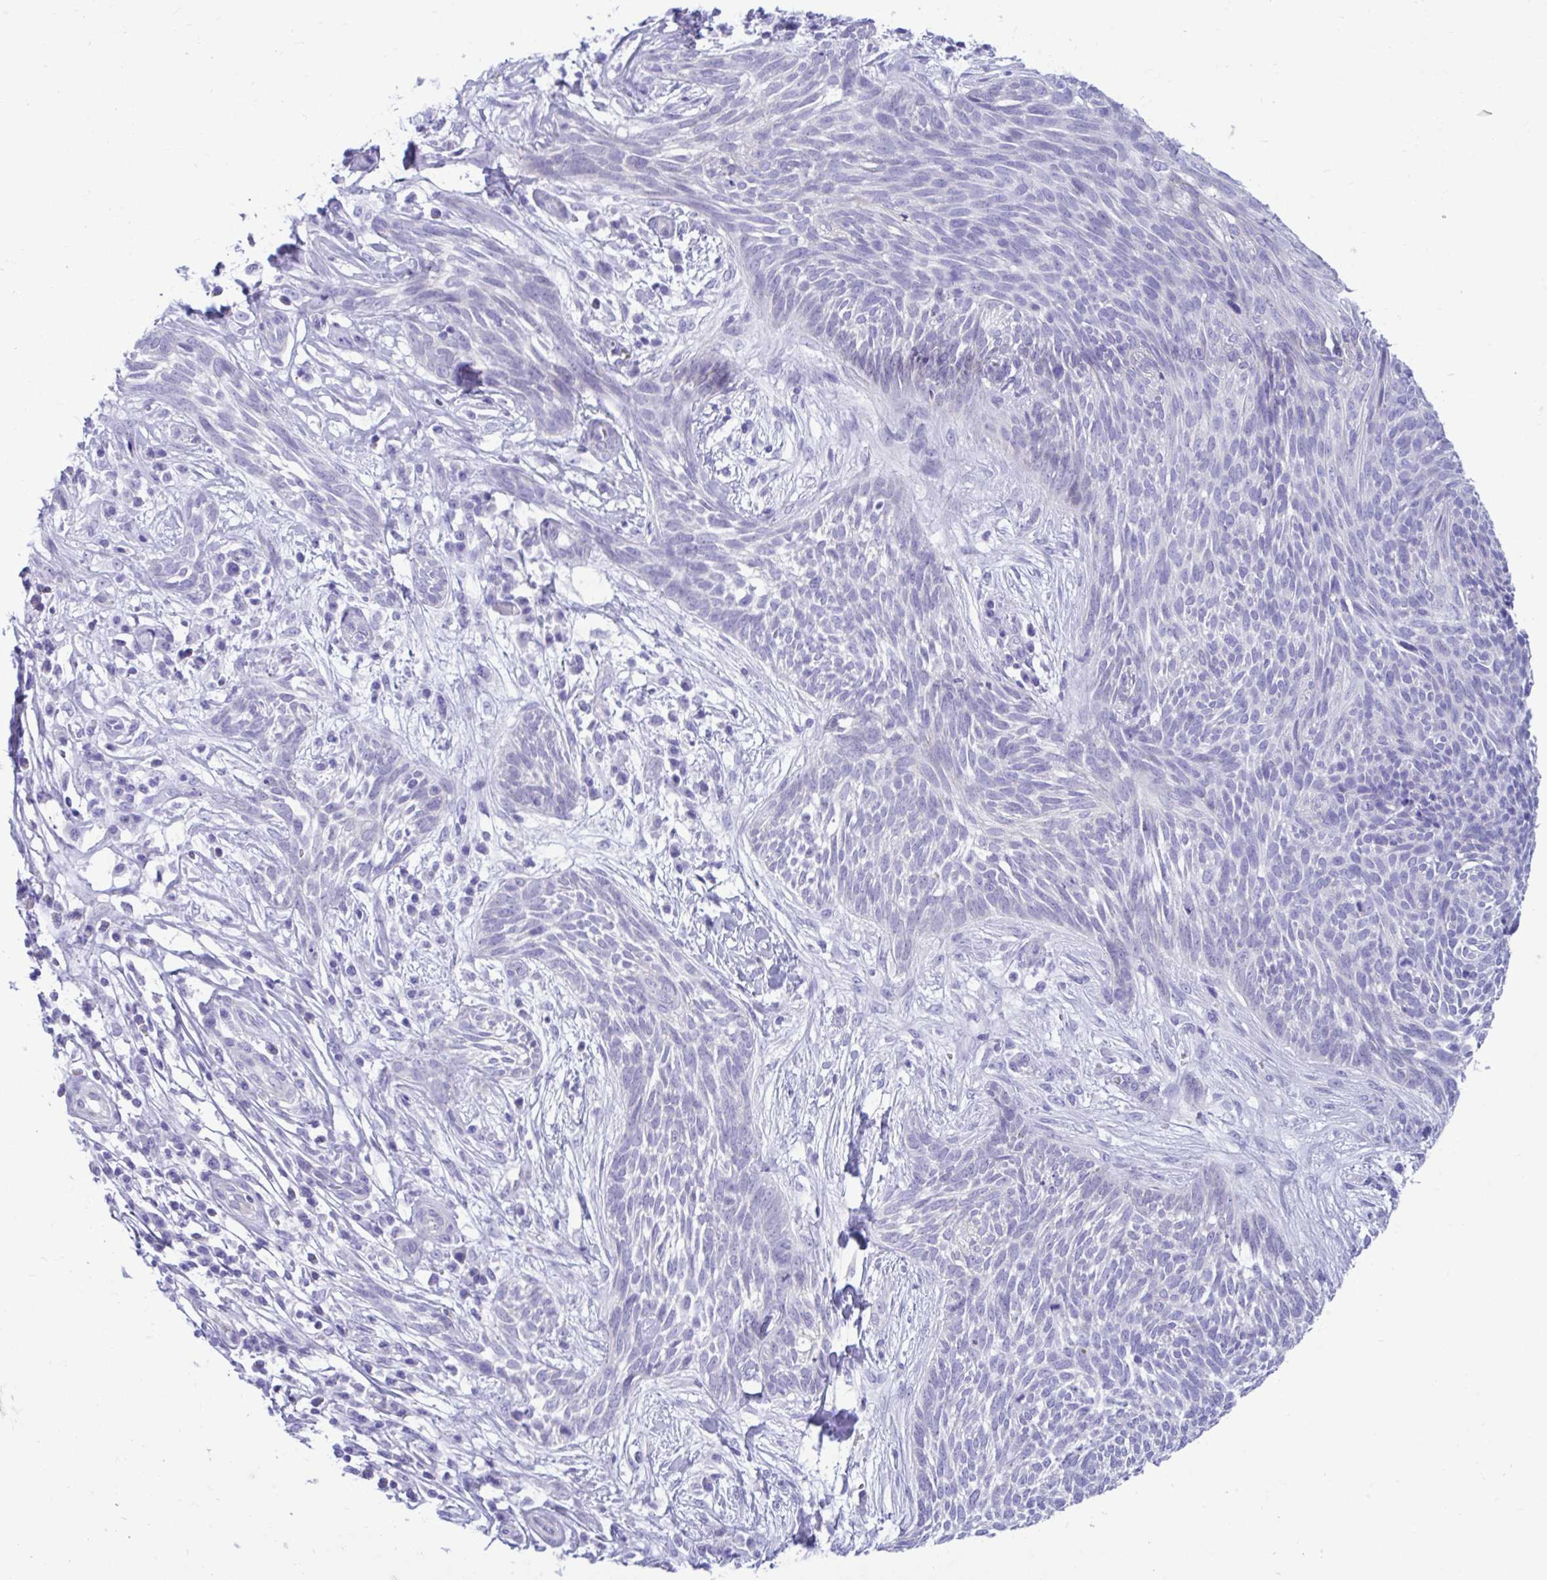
{"staining": {"intensity": "negative", "quantity": "none", "location": "none"}, "tissue": "skin cancer", "cell_type": "Tumor cells", "image_type": "cancer", "snomed": [{"axis": "morphology", "description": "Basal cell carcinoma"}, {"axis": "topography", "description": "Skin"}, {"axis": "topography", "description": "Skin, foot"}], "caption": "Skin cancer (basal cell carcinoma) was stained to show a protein in brown. There is no significant positivity in tumor cells.", "gene": "SHISA8", "patient": {"sex": "female", "age": 86}}